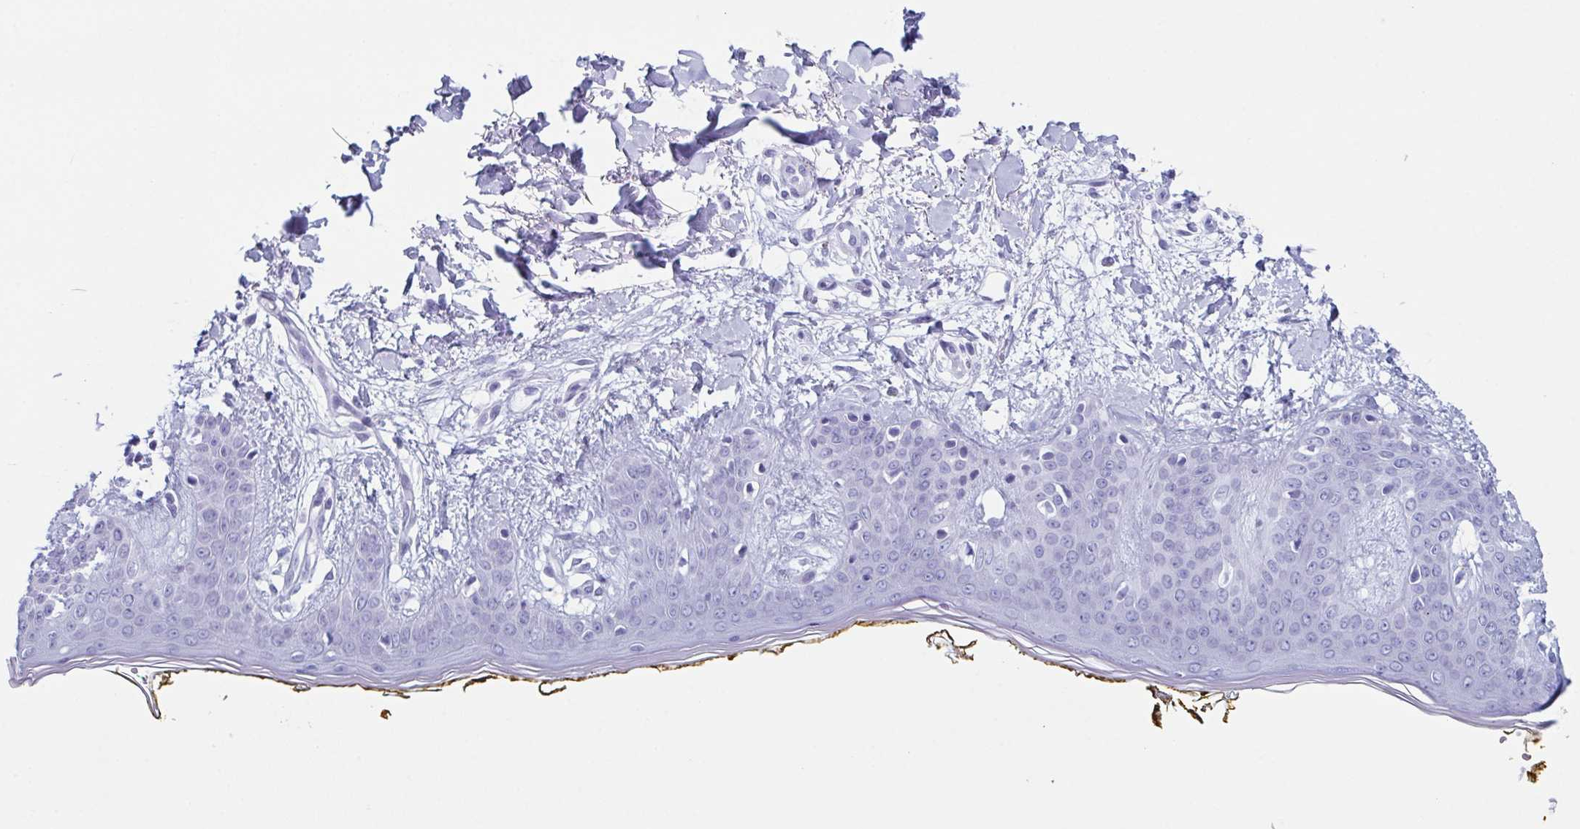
{"staining": {"intensity": "negative", "quantity": "none", "location": "none"}, "tissue": "skin", "cell_type": "Fibroblasts", "image_type": "normal", "snomed": [{"axis": "morphology", "description": "Normal tissue, NOS"}, {"axis": "topography", "description": "Skin"}], "caption": "This micrograph is of normal skin stained with IHC to label a protein in brown with the nuclei are counter-stained blue. There is no staining in fibroblasts.", "gene": "ENKUR", "patient": {"sex": "female", "age": 34}}